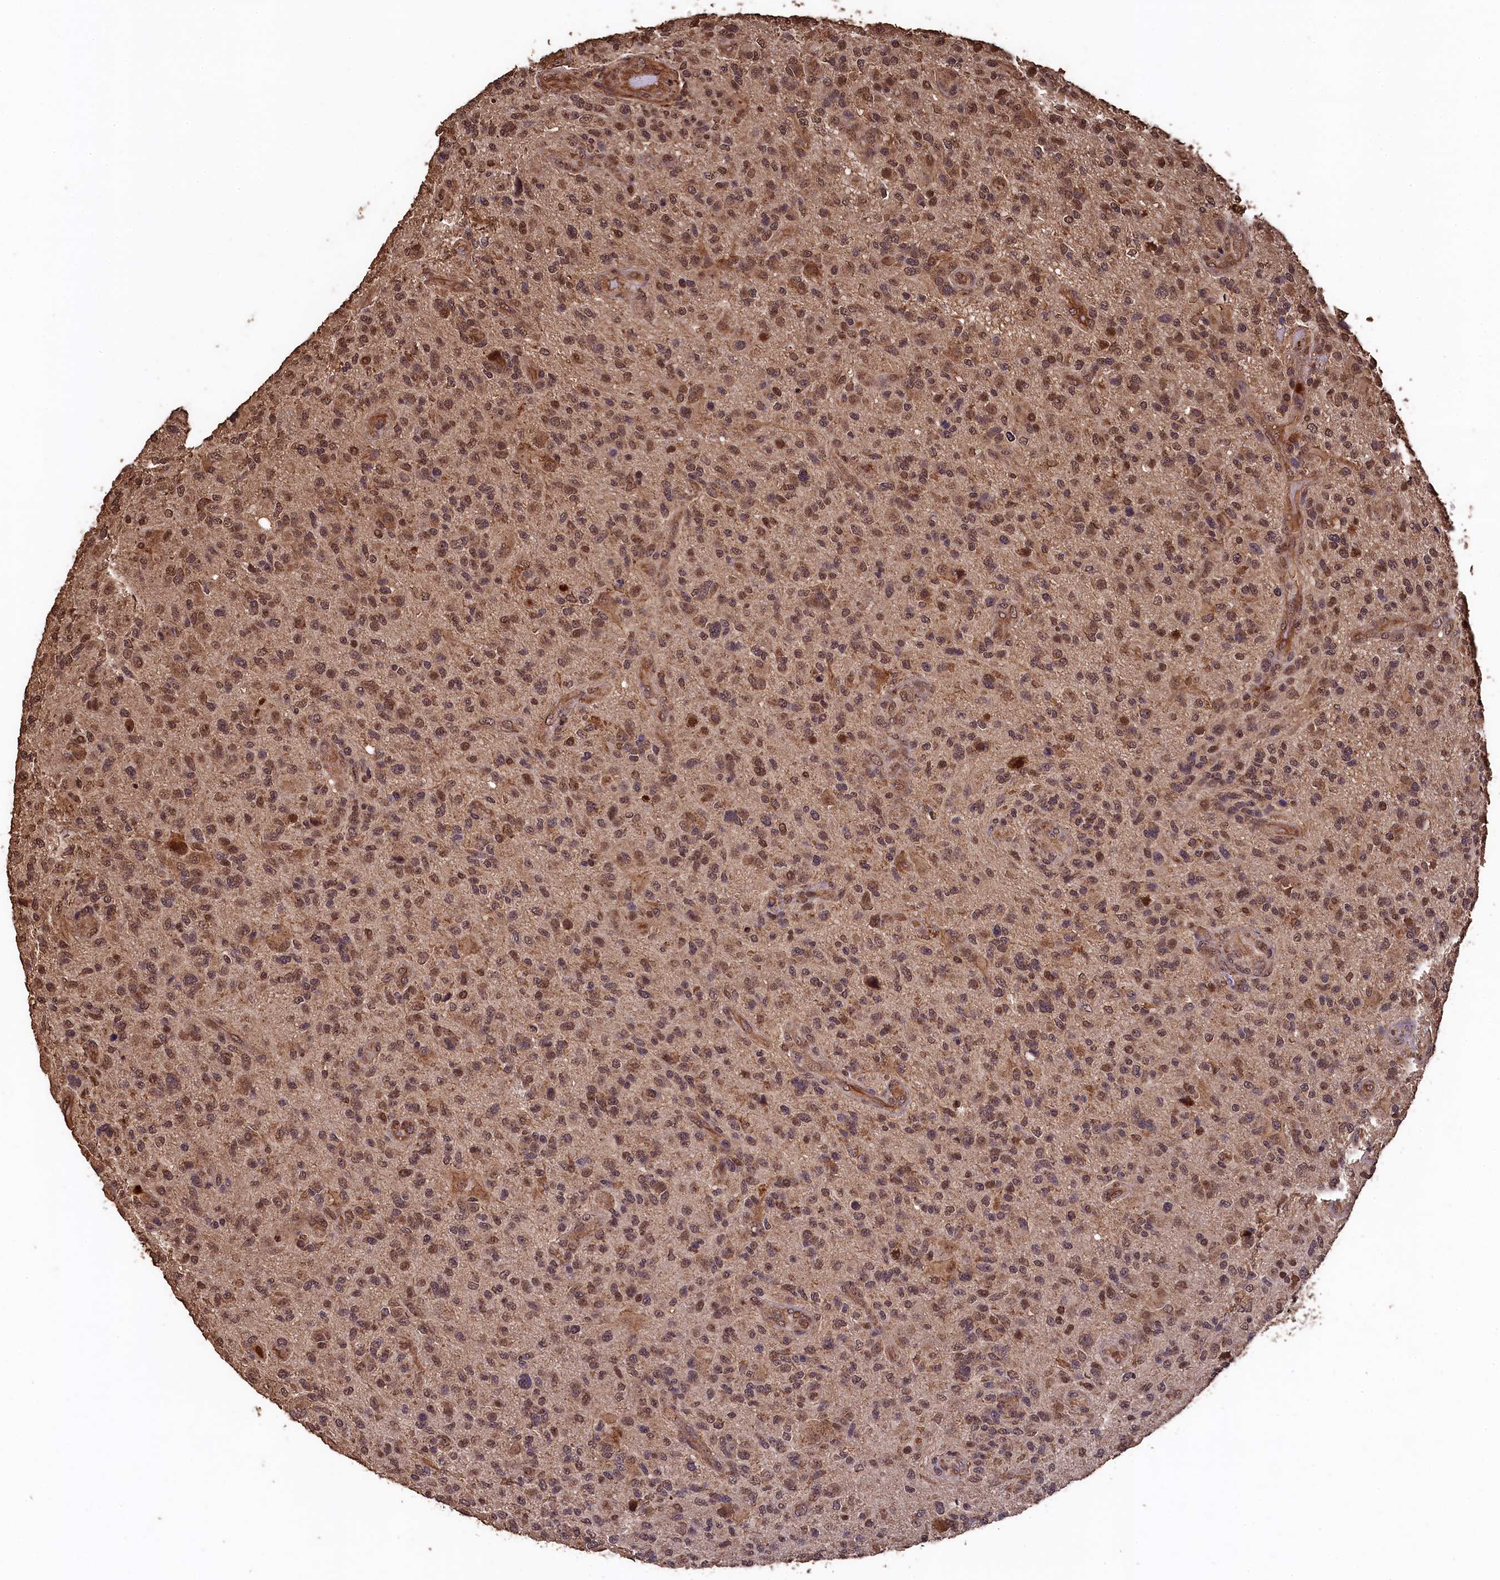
{"staining": {"intensity": "moderate", "quantity": "25%-75%", "location": "nuclear"}, "tissue": "glioma", "cell_type": "Tumor cells", "image_type": "cancer", "snomed": [{"axis": "morphology", "description": "Glioma, malignant, High grade"}, {"axis": "topography", "description": "Brain"}], "caption": "The image exhibits immunohistochemical staining of malignant high-grade glioma. There is moderate nuclear staining is present in approximately 25%-75% of tumor cells.", "gene": "CEP57L1", "patient": {"sex": "male", "age": 47}}